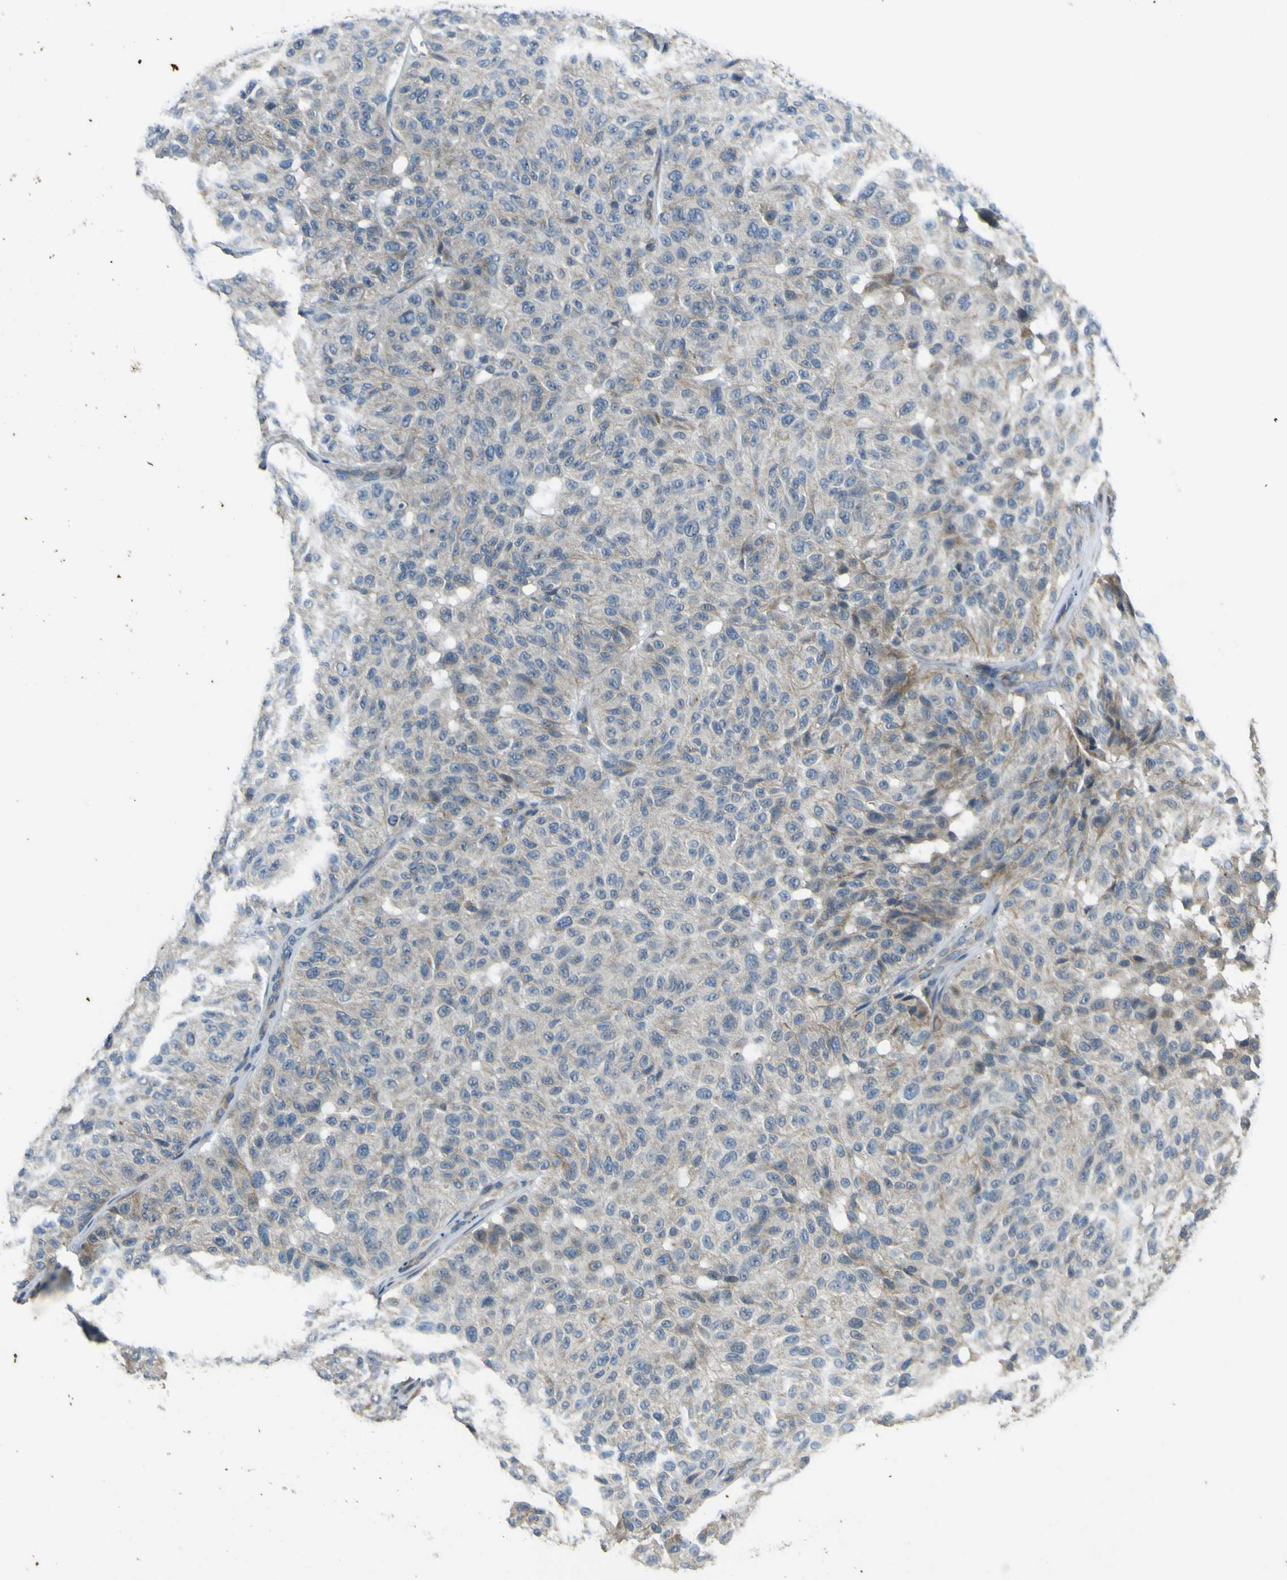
{"staining": {"intensity": "weak", "quantity": "<25%", "location": "cytoplasmic/membranous"}, "tissue": "melanoma", "cell_type": "Tumor cells", "image_type": "cancer", "snomed": [{"axis": "morphology", "description": "Malignant melanoma, NOS"}, {"axis": "topography", "description": "Skin"}], "caption": "The image exhibits no staining of tumor cells in malignant melanoma.", "gene": "LDLR", "patient": {"sex": "female", "age": 46}}